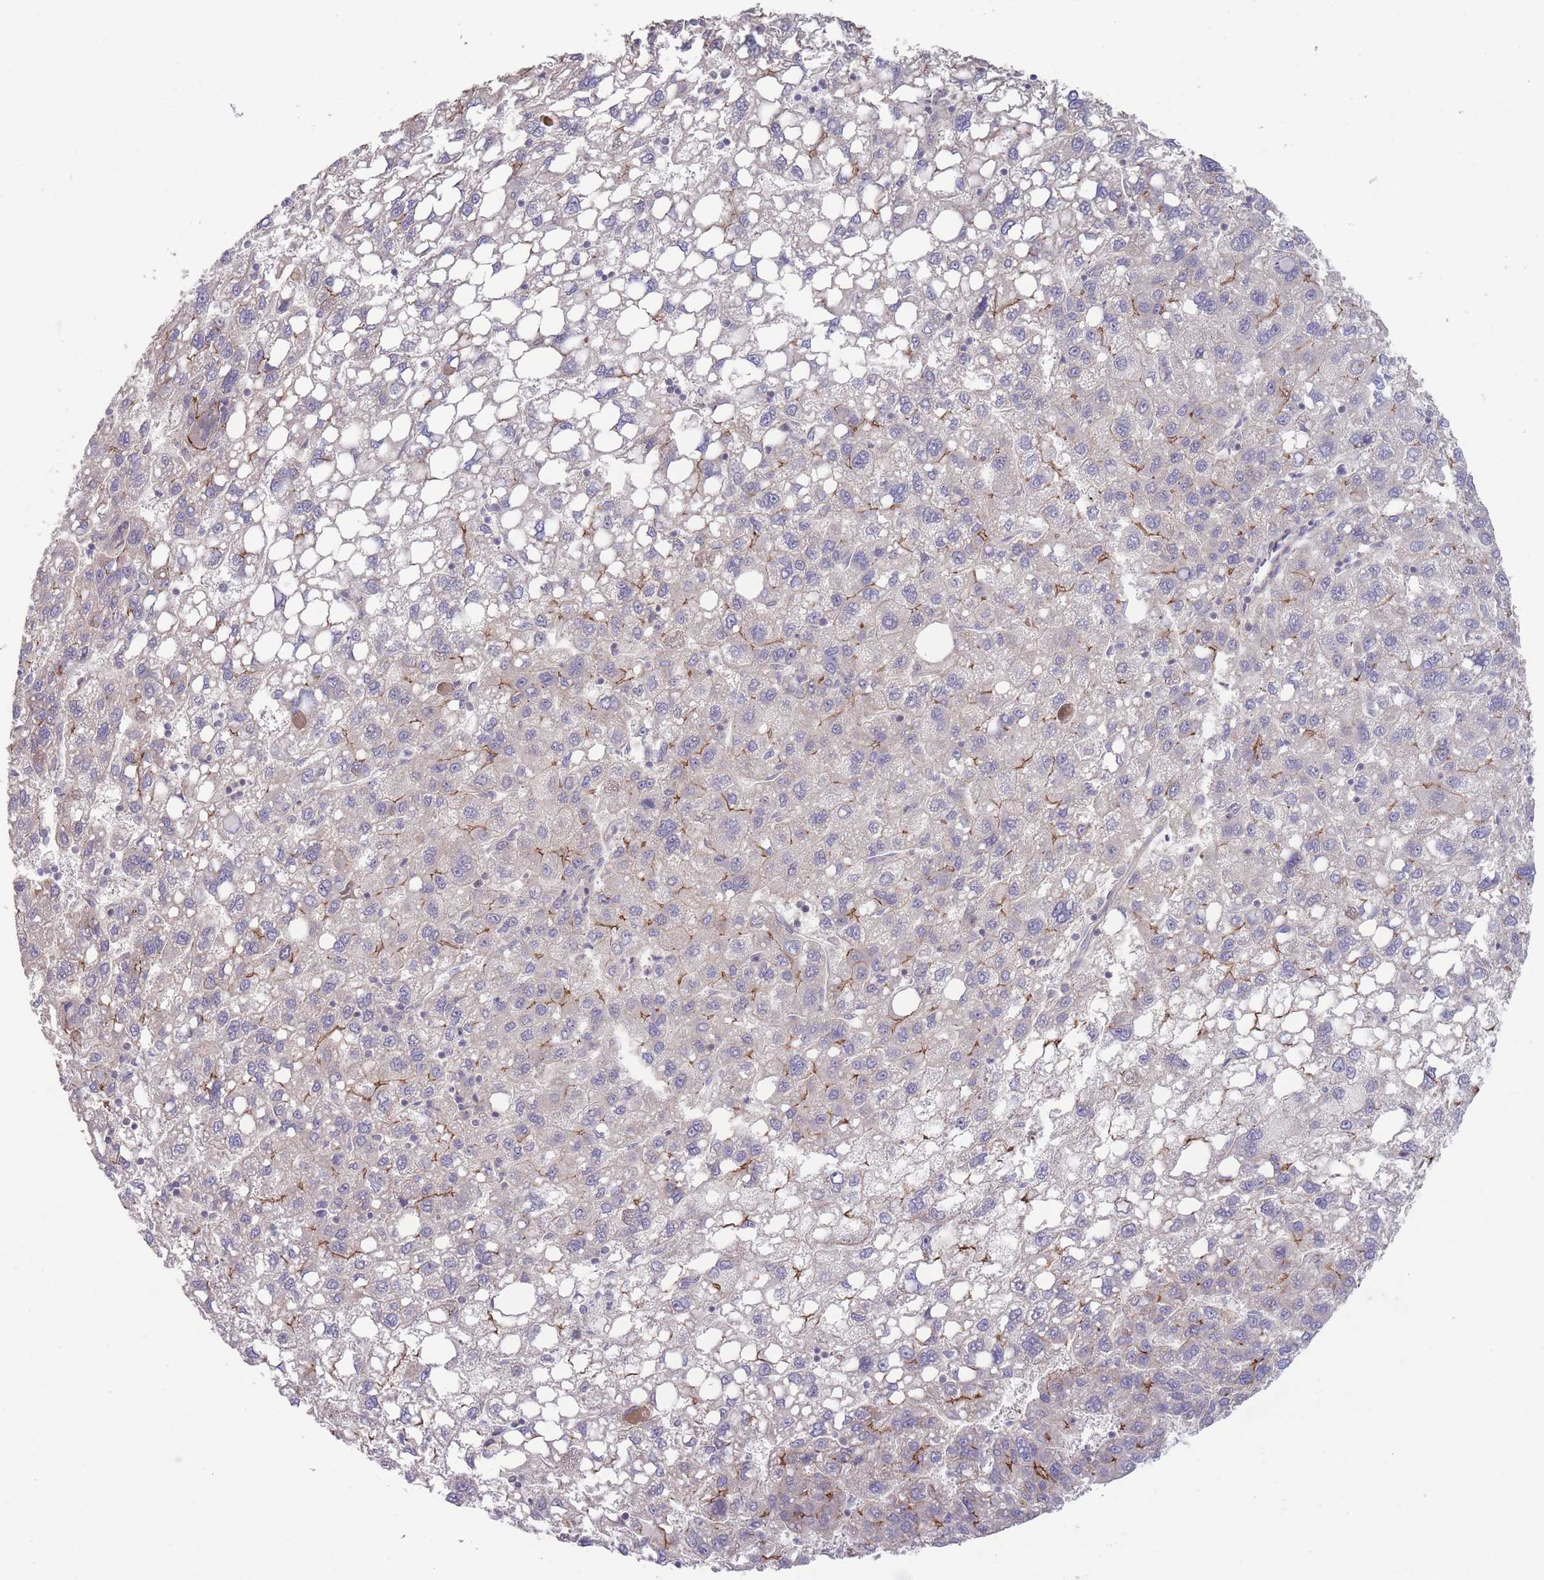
{"staining": {"intensity": "negative", "quantity": "none", "location": "none"}, "tissue": "liver cancer", "cell_type": "Tumor cells", "image_type": "cancer", "snomed": [{"axis": "morphology", "description": "Carcinoma, Hepatocellular, NOS"}, {"axis": "topography", "description": "Liver"}], "caption": "Immunohistochemistry of human liver hepatocellular carcinoma exhibits no expression in tumor cells. (DAB (3,3'-diaminobenzidine) immunohistochemistry visualized using brightfield microscopy, high magnification).", "gene": "RIC8A", "patient": {"sex": "female", "age": 82}}